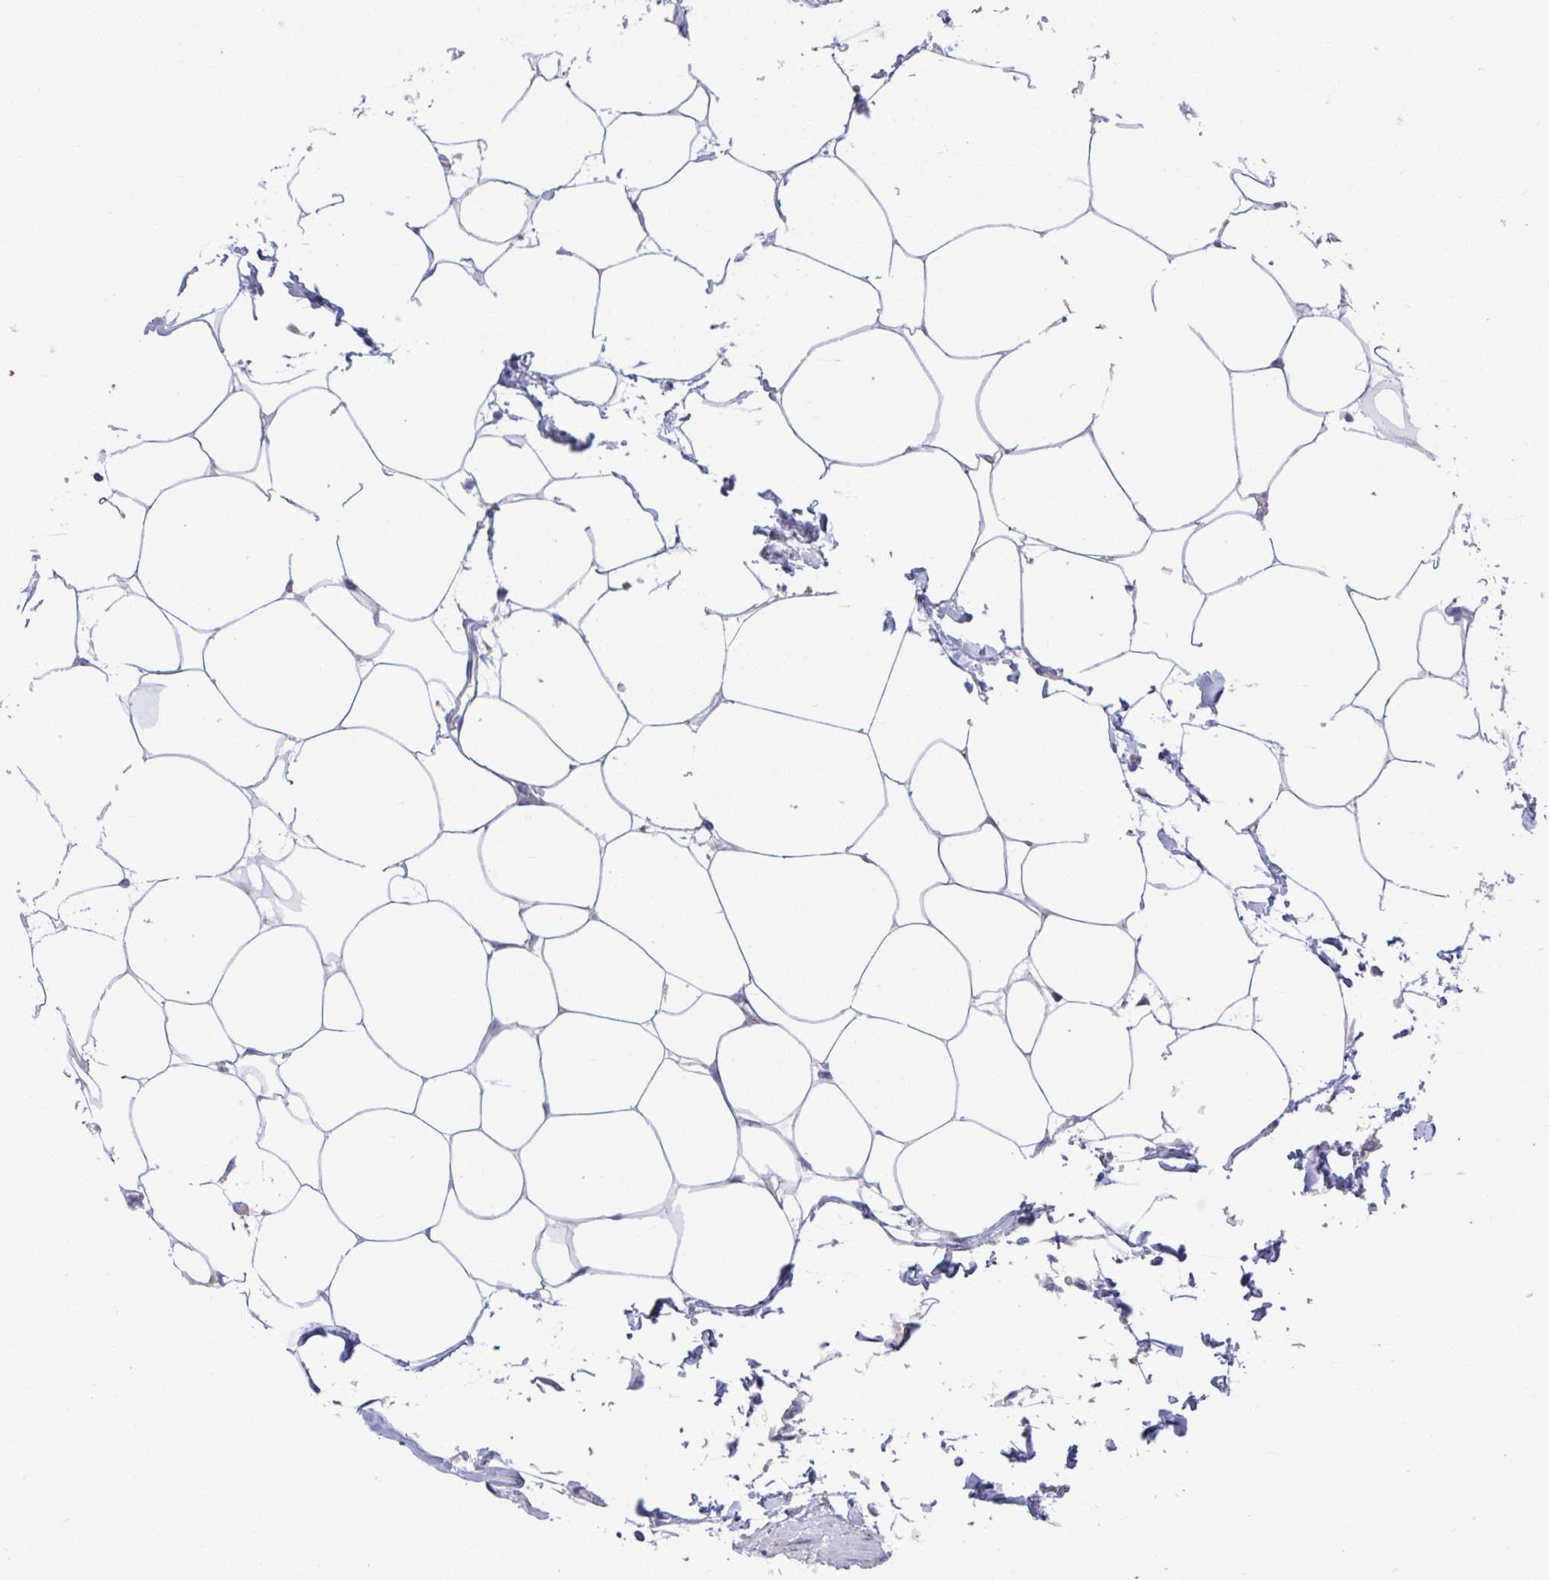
{"staining": {"intensity": "weak", "quantity": "<25%", "location": "nuclear"}, "tissue": "seminal vesicle", "cell_type": "Glandular cells", "image_type": "normal", "snomed": [{"axis": "morphology", "description": "Normal tissue, NOS"}, {"axis": "topography", "description": "Seminal veicle"}, {"axis": "topography", "description": "Peripheral nerve tissue"}], "caption": "Immunohistochemistry (IHC) micrograph of benign seminal vesicle: seminal vesicle stained with DAB (3,3'-diaminobenzidine) shows no significant protein positivity in glandular cells.", "gene": "CENPQ", "patient": {"sex": "male", "age": 76}}